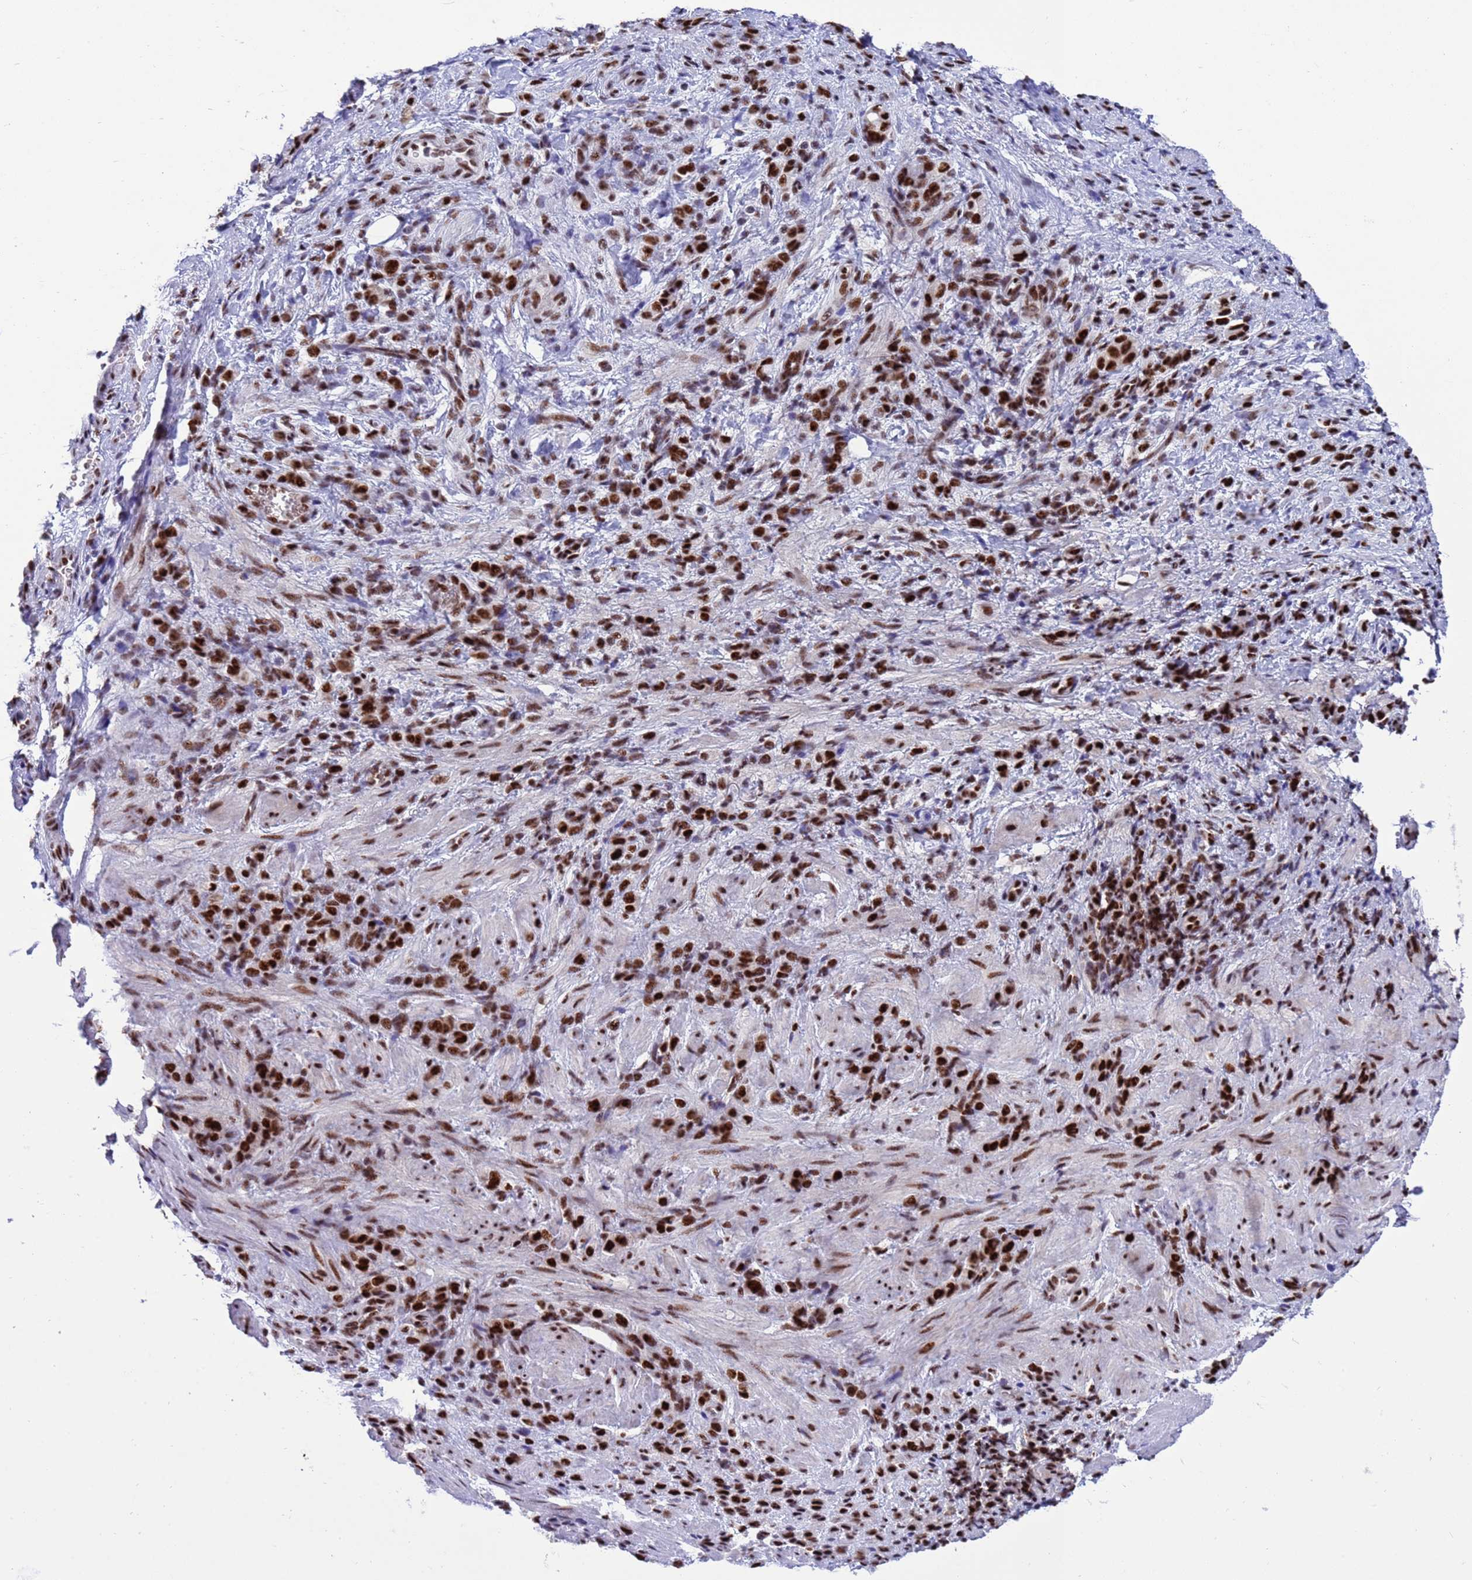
{"staining": {"intensity": "strong", "quantity": ">75%", "location": "nuclear"}, "tissue": "stomach cancer", "cell_type": "Tumor cells", "image_type": "cancer", "snomed": [{"axis": "morphology", "description": "Adenocarcinoma, NOS"}, {"axis": "topography", "description": "Stomach"}], "caption": "A high amount of strong nuclear positivity is present in approximately >75% of tumor cells in stomach cancer tissue. The staining was performed using DAB, with brown indicating positive protein expression. Nuclei are stained blue with hematoxylin.", "gene": "THOC2", "patient": {"sex": "male", "age": 77}}